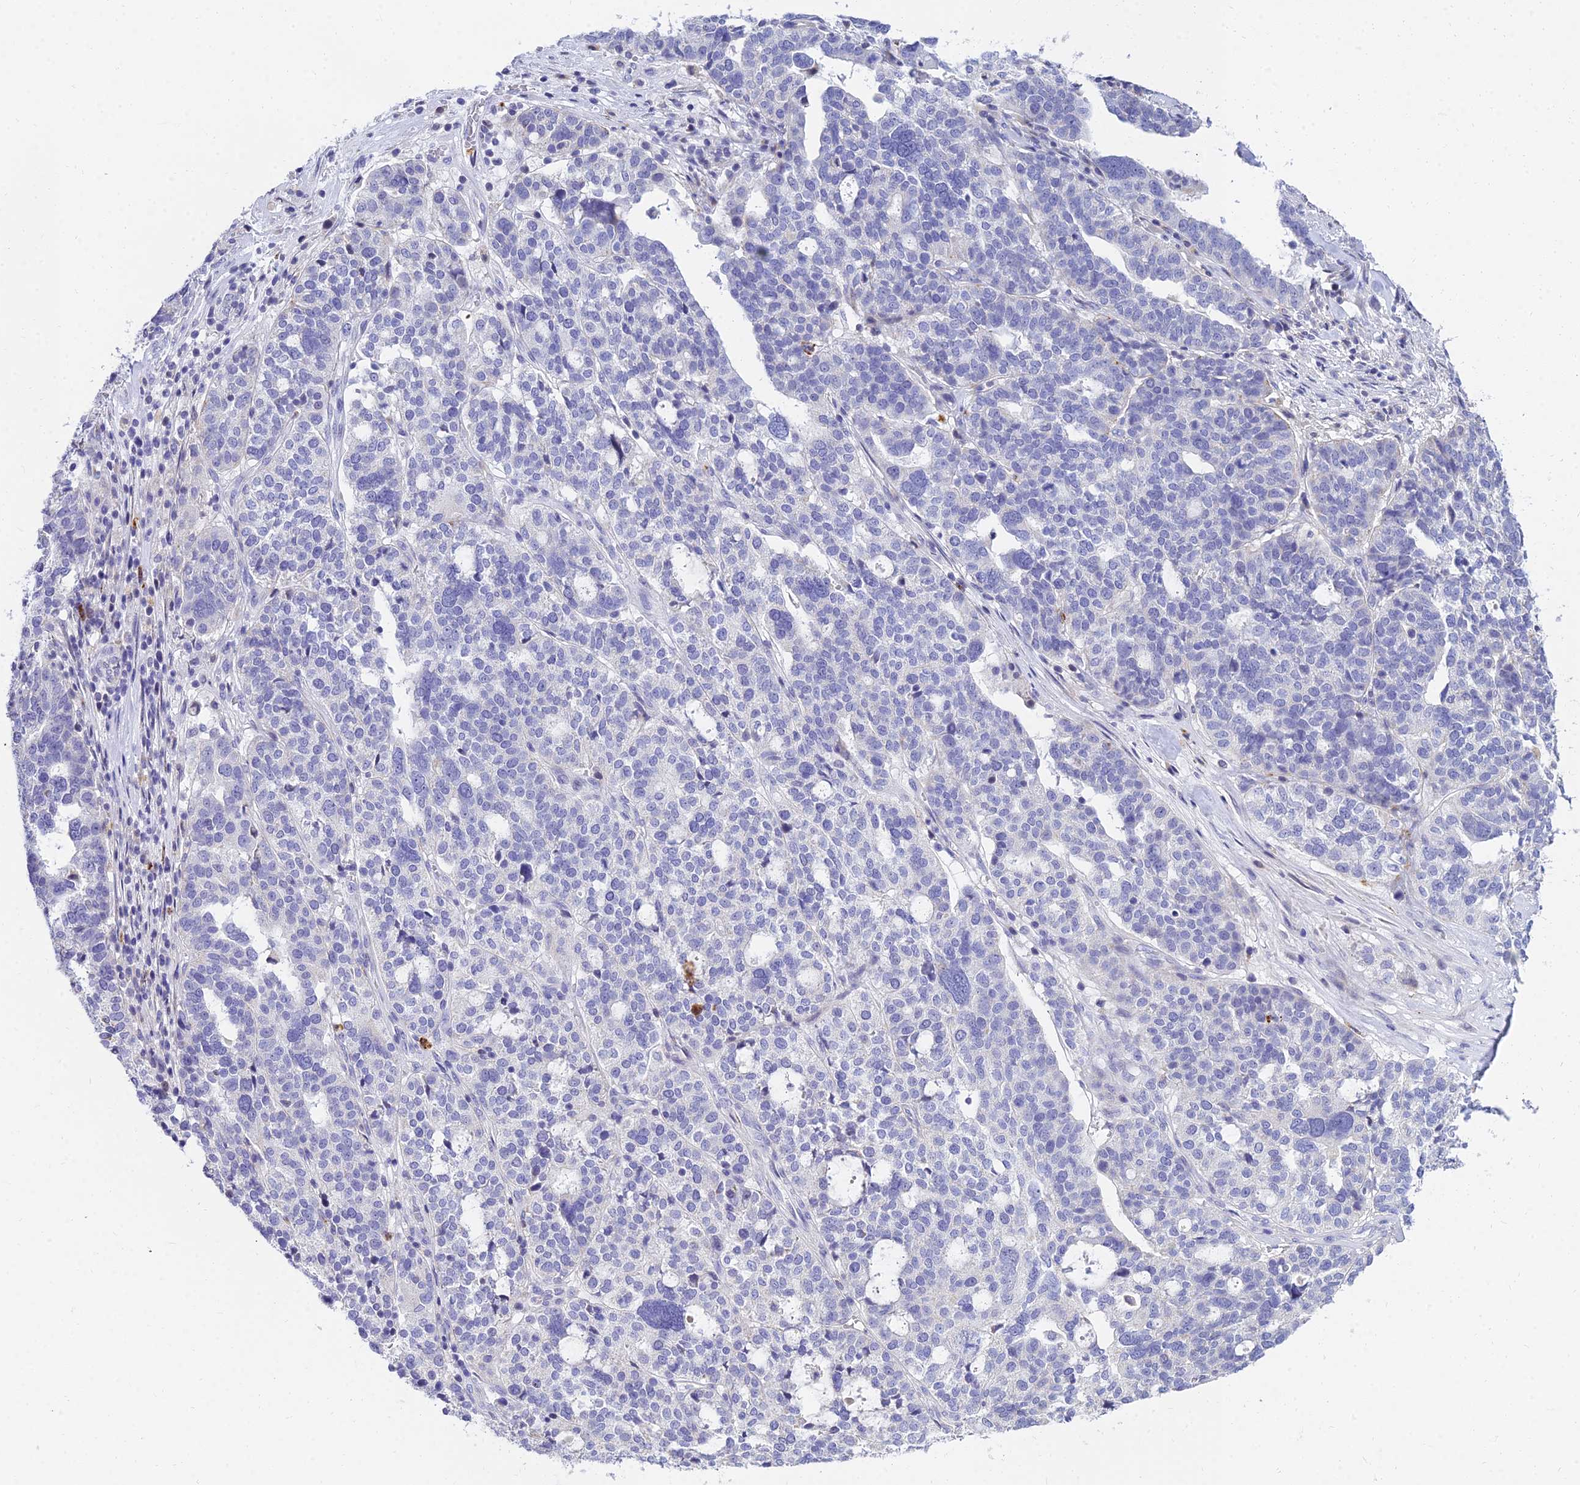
{"staining": {"intensity": "negative", "quantity": "none", "location": "none"}, "tissue": "ovarian cancer", "cell_type": "Tumor cells", "image_type": "cancer", "snomed": [{"axis": "morphology", "description": "Cystadenocarcinoma, serous, NOS"}, {"axis": "topography", "description": "Ovary"}], "caption": "Tumor cells are negative for brown protein staining in serous cystadenocarcinoma (ovarian). (Immunohistochemistry, brightfield microscopy, high magnification).", "gene": "VWC2L", "patient": {"sex": "female", "age": 59}}